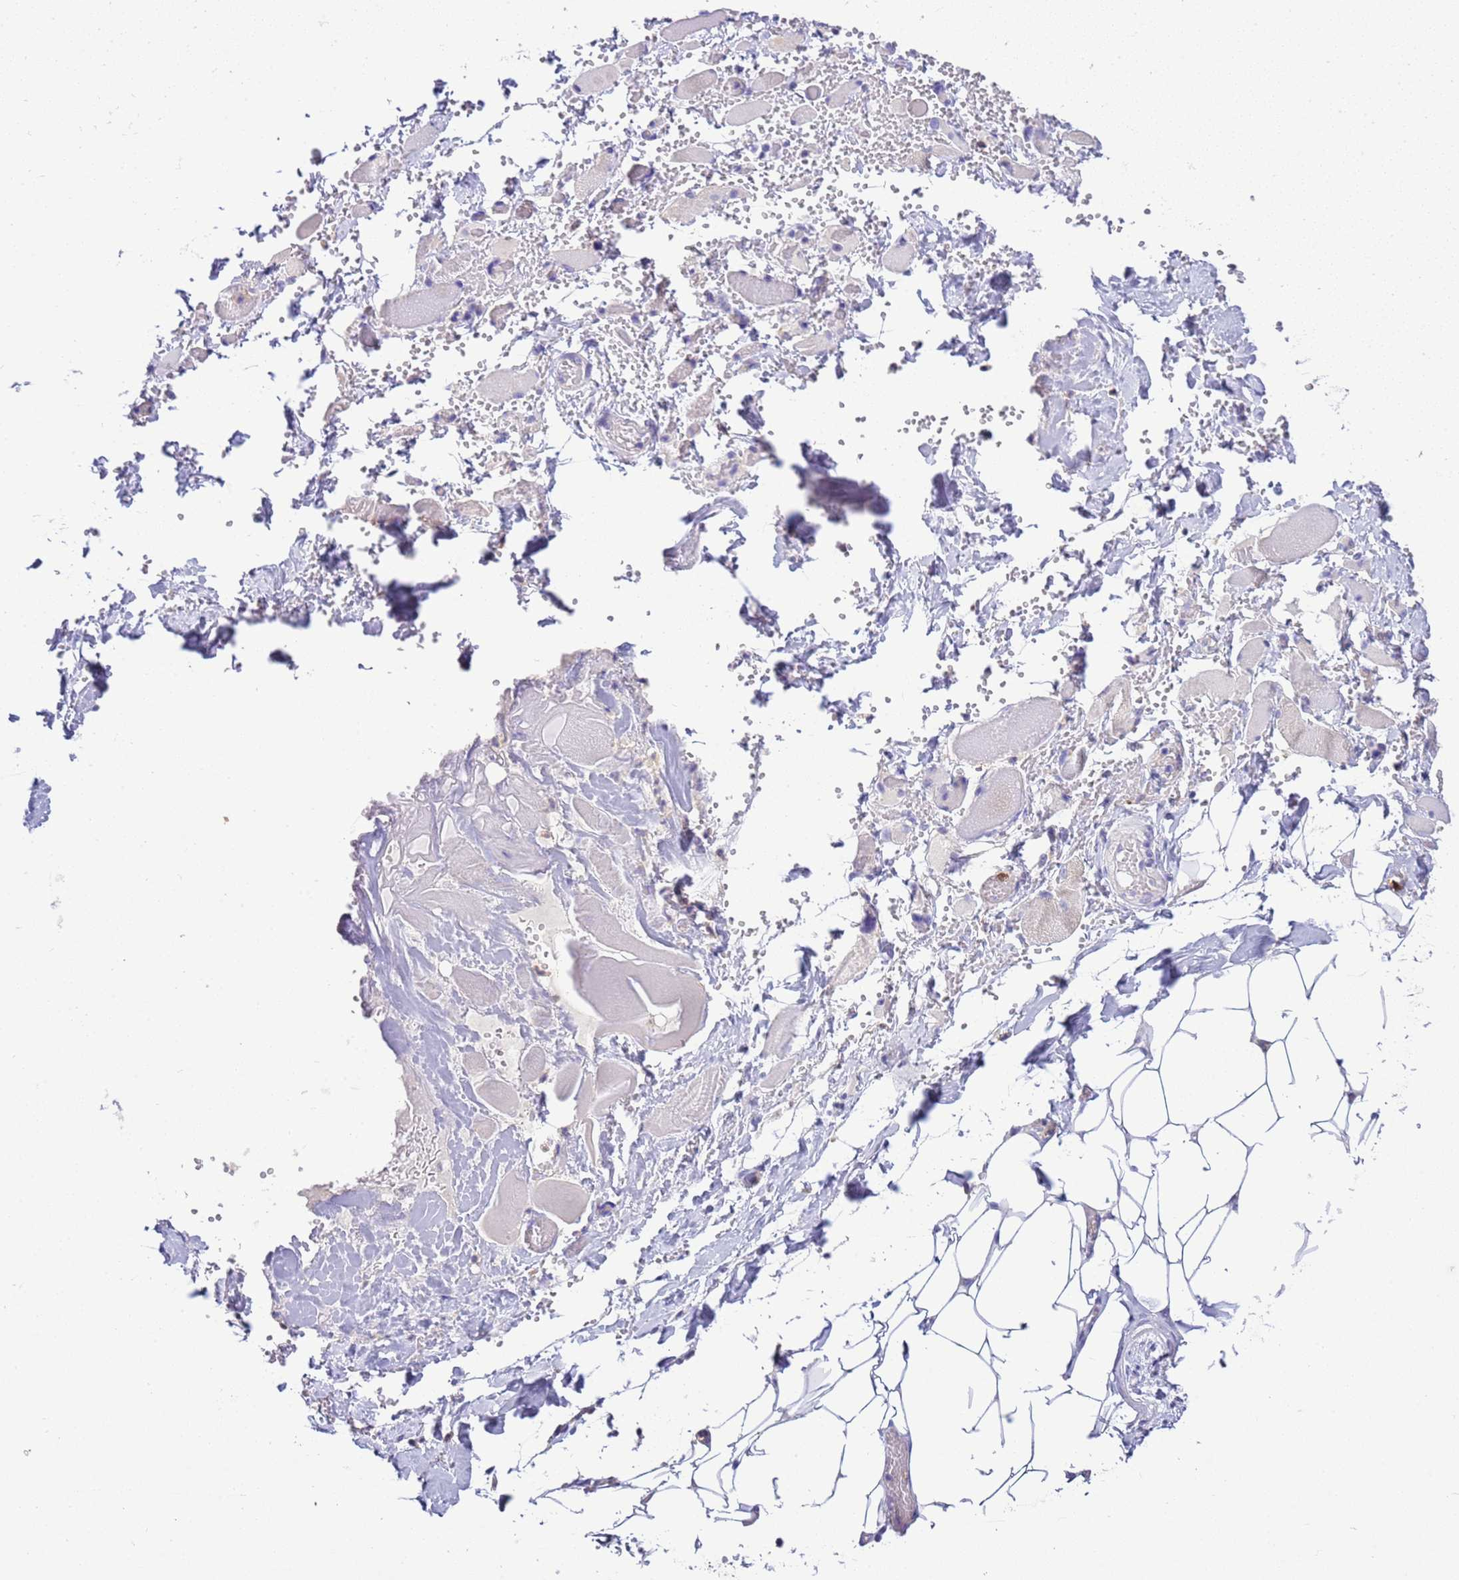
{"staining": {"intensity": "negative", "quantity": "none", "location": "none"}, "tissue": "skeletal muscle", "cell_type": "Myocytes", "image_type": "normal", "snomed": [{"axis": "morphology", "description": "Normal tissue, NOS"}, {"axis": "morphology", "description": "Basal cell carcinoma"}, {"axis": "topography", "description": "Skeletal muscle"}], "caption": "DAB (3,3'-diaminobenzidine) immunohistochemical staining of benign skeletal muscle exhibits no significant positivity in myocytes. (DAB IHC visualized using brightfield microscopy, high magnification).", "gene": "IL2RG", "patient": {"sex": "female", "age": 64}}